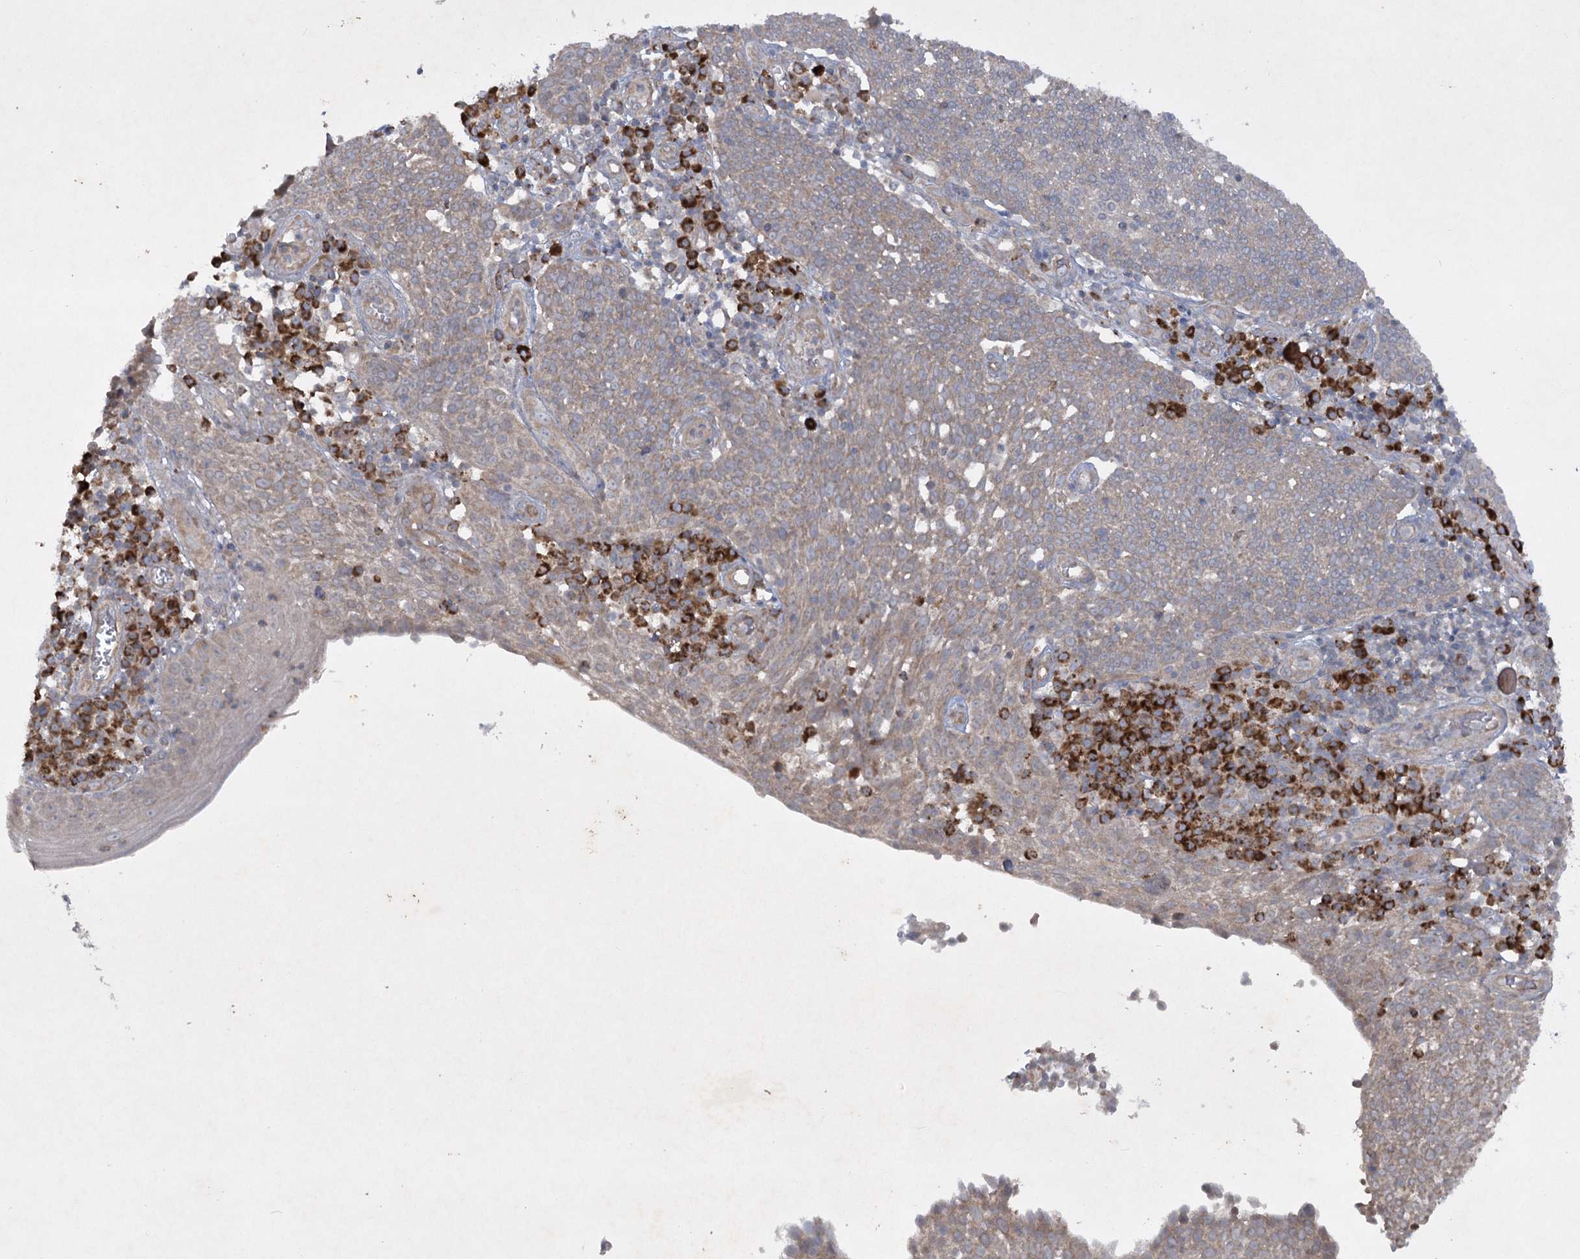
{"staining": {"intensity": "weak", "quantity": "25%-75%", "location": "cytoplasmic/membranous"}, "tissue": "cervical cancer", "cell_type": "Tumor cells", "image_type": "cancer", "snomed": [{"axis": "morphology", "description": "Squamous cell carcinoma, NOS"}, {"axis": "topography", "description": "Cervix"}], "caption": "IHC micrograph of squamous cell carcinoma (cervical) stained for a protein (brown), which exhibits low levels of weak cytoplasmic/membranous positivity in approximately 25%-75% of tumor cells.", "gene": "TRAF3IP1", "patient": {"sex": "female", "age": 34}}